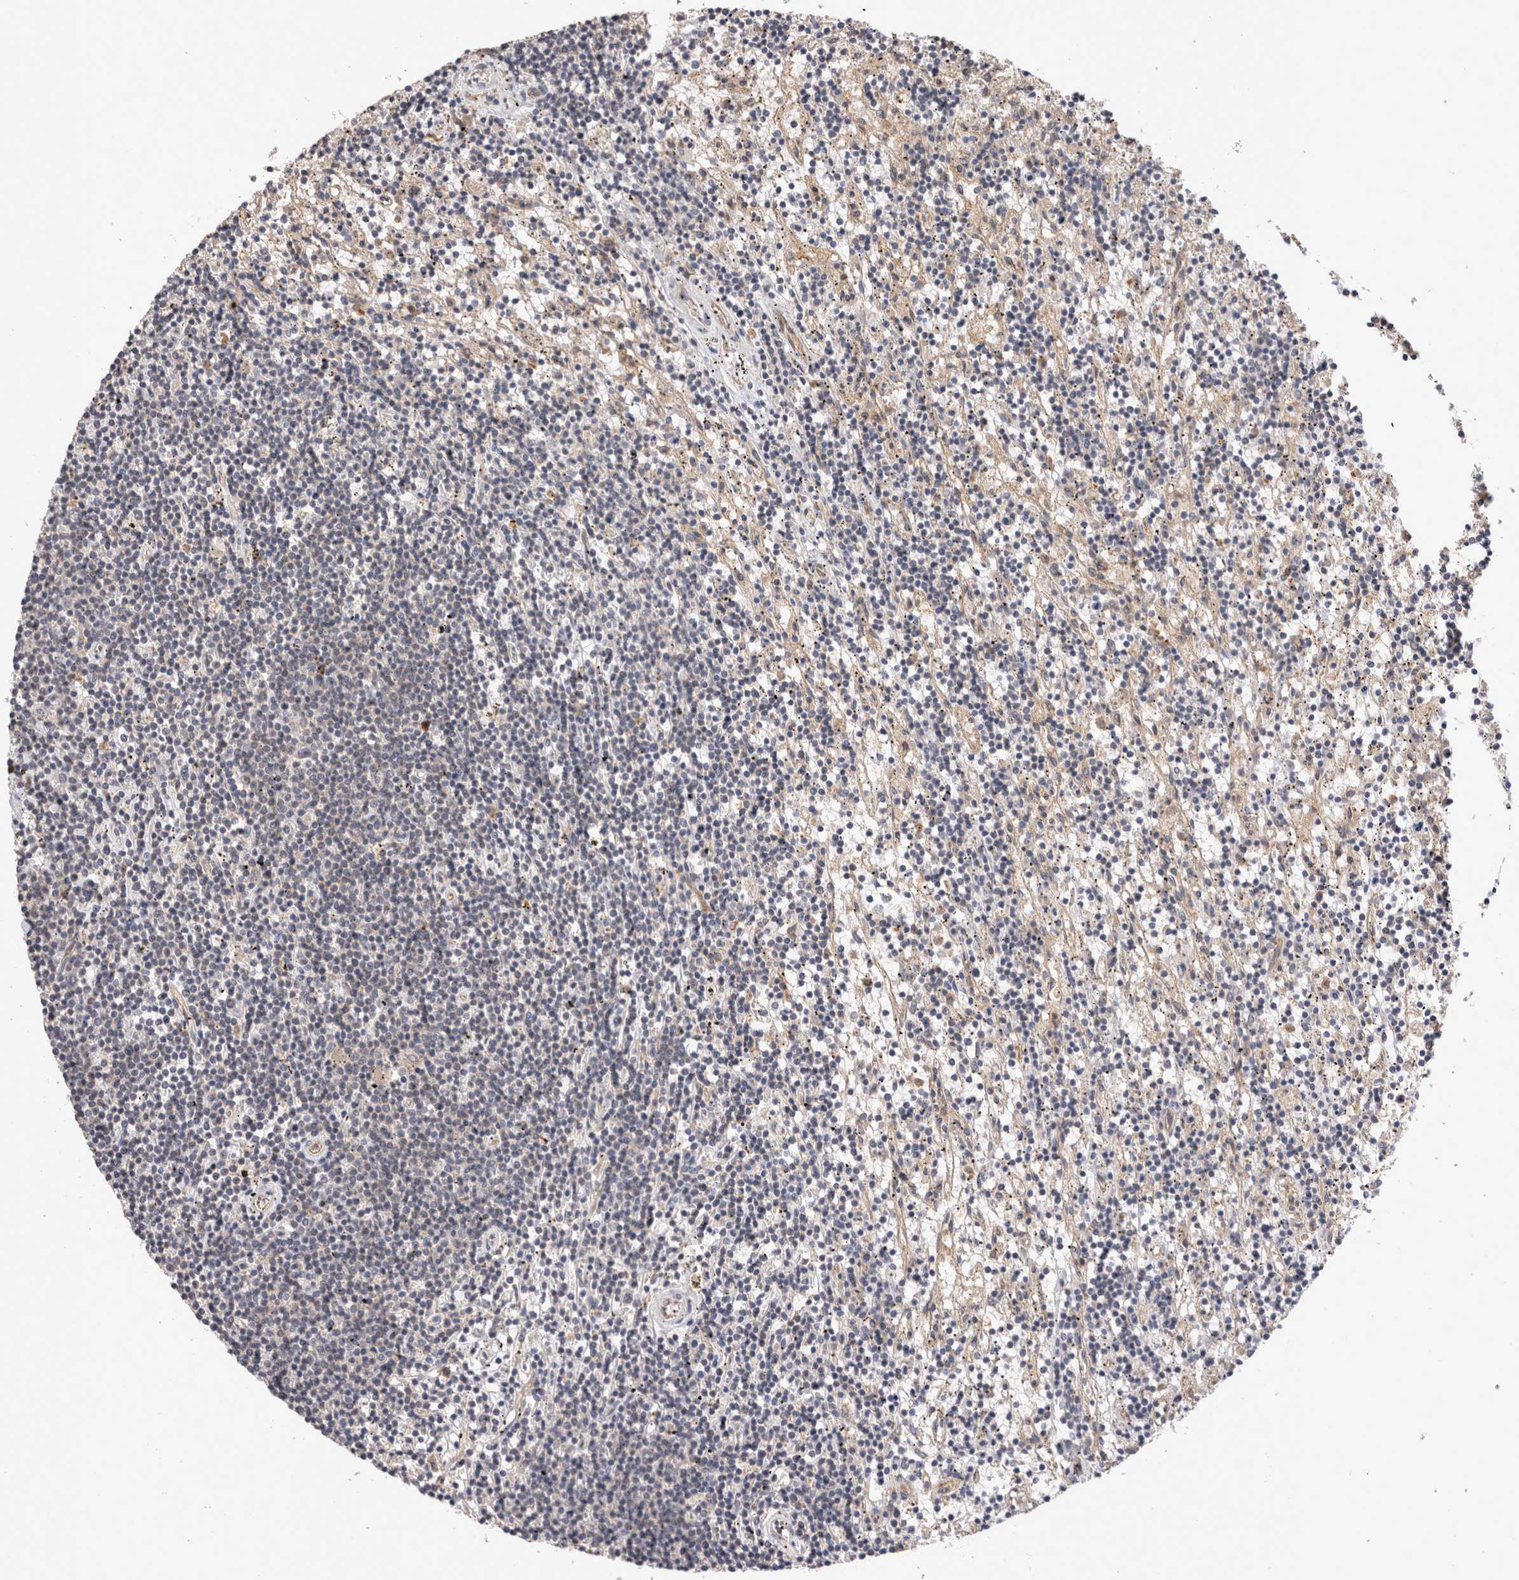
{"staining": {"intensity": "negative", "quantity": "none", "location": "none"}, "tissue": "lymphoma", "cell_type": "Tumor cells", "image_type": "cancer", "snomed": [{"axis": "morphology", "description": "Malignant lymphoma, non-Hodgkin's type, Low grade"}, {"axis": "topography", "description": "Spleen"}], "caption": "Tumor cells show no significant protein staining in malignant lymphoma, non-Hodgkin's type (low-grade).", "gene": "BNIP2", "patient": {"sex": "male", "age": 76}}